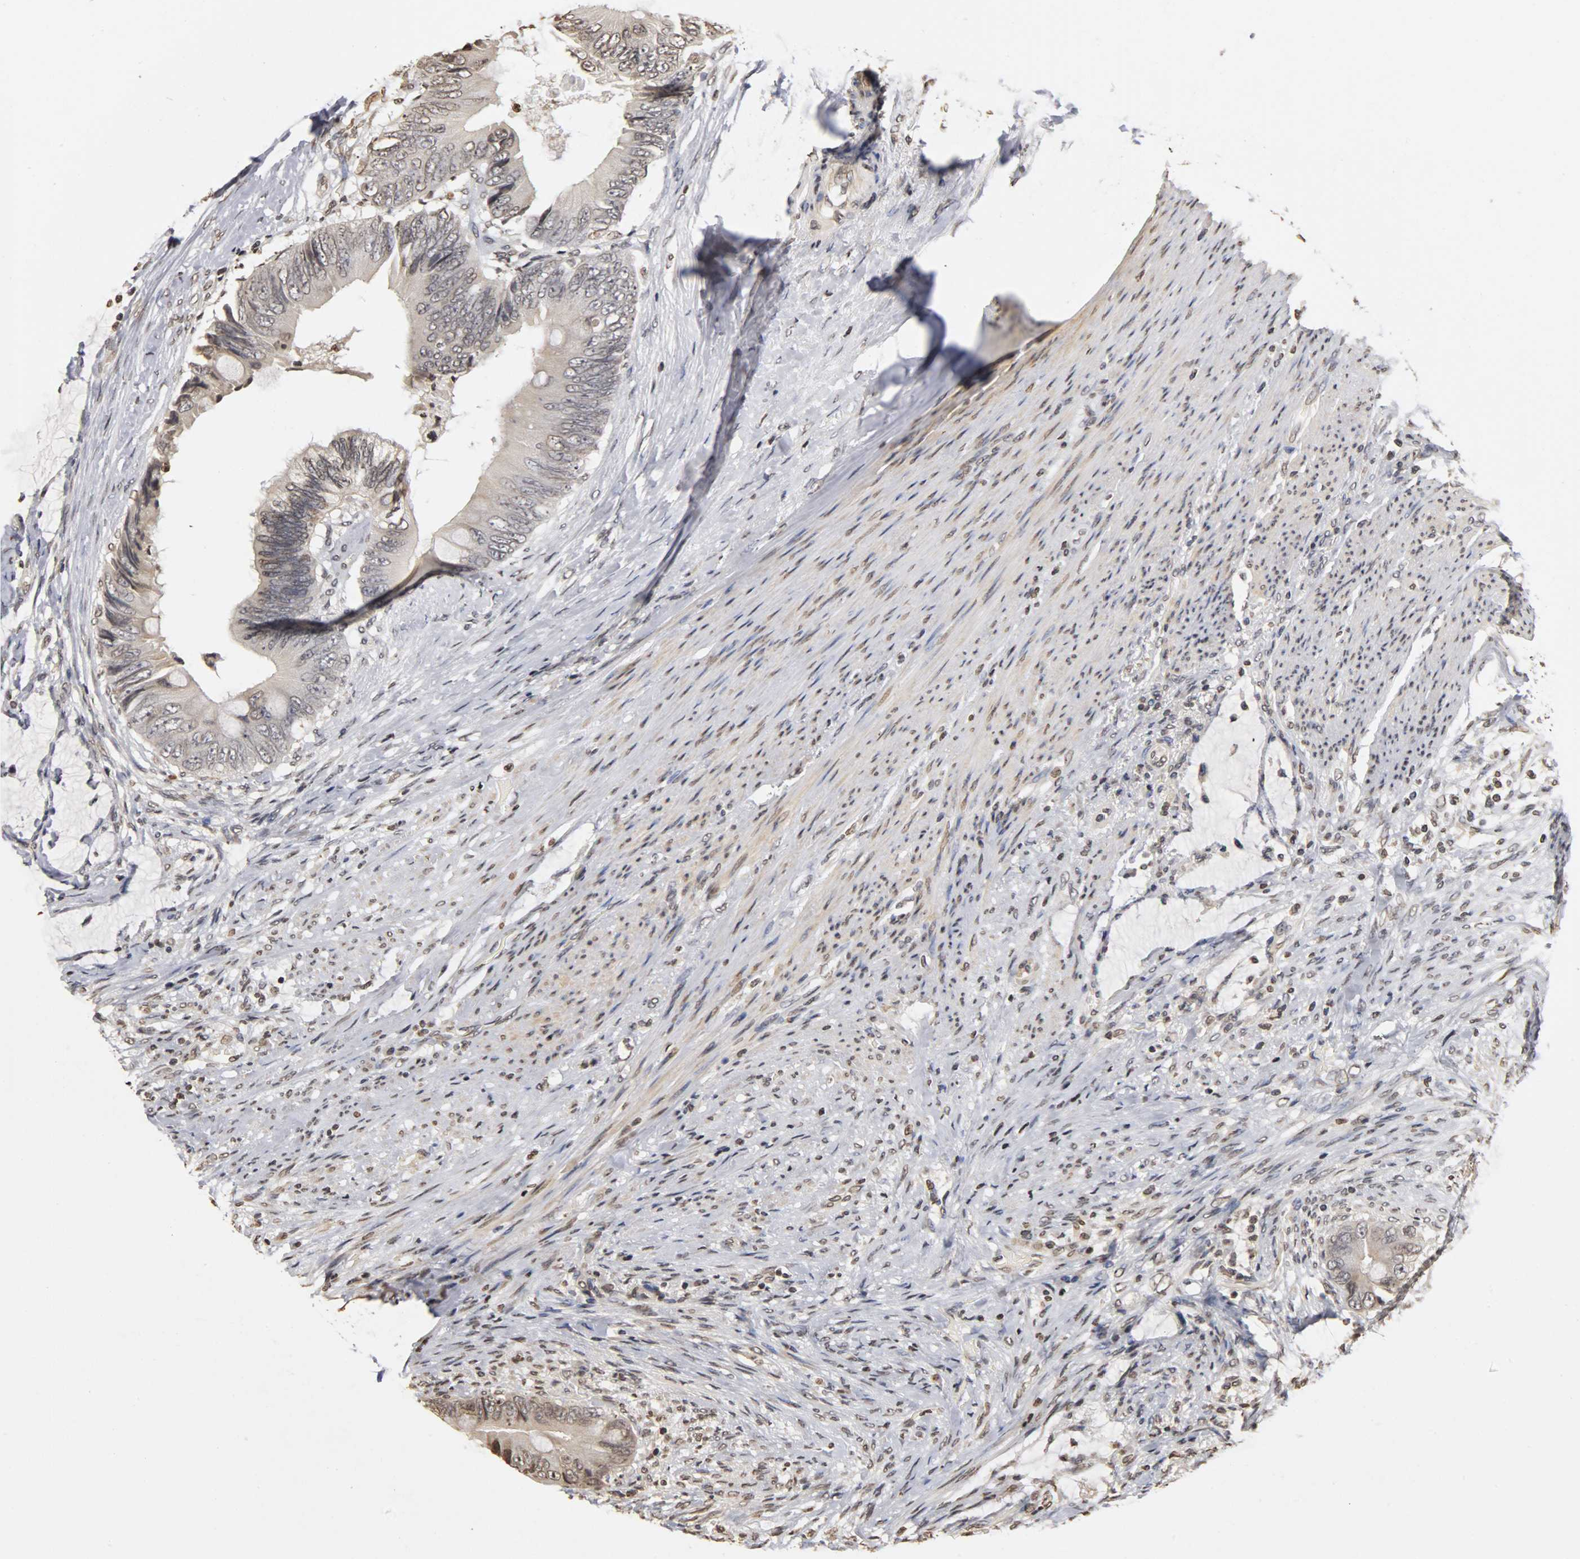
{"staining": {"intensity": "weak", "quantity": "<25%", "location": "cytoplasmic/membranous"}, "tissue": "colorectal cancer", "cell_type": "Tumor cells", "image_type": "cancer", "snomed": [{"axis": "morphology", "description": "Adenocarcinoma, NOS"}, {"axis": "topography", "description": "Rectum"}], "caption": "A high-resolution histopathology image shows immunohistochemistry (IHC) staining of colorectal cancer, which shows no significant expression in tumor cells. Brightfield microscopy of immunohistochemistry (IHC) stained with DAB (brown) and hematoxylin (blue), captured at high magnification.", "gene": "ERCC2", "patient": {"sex": "female", "age": 77}}